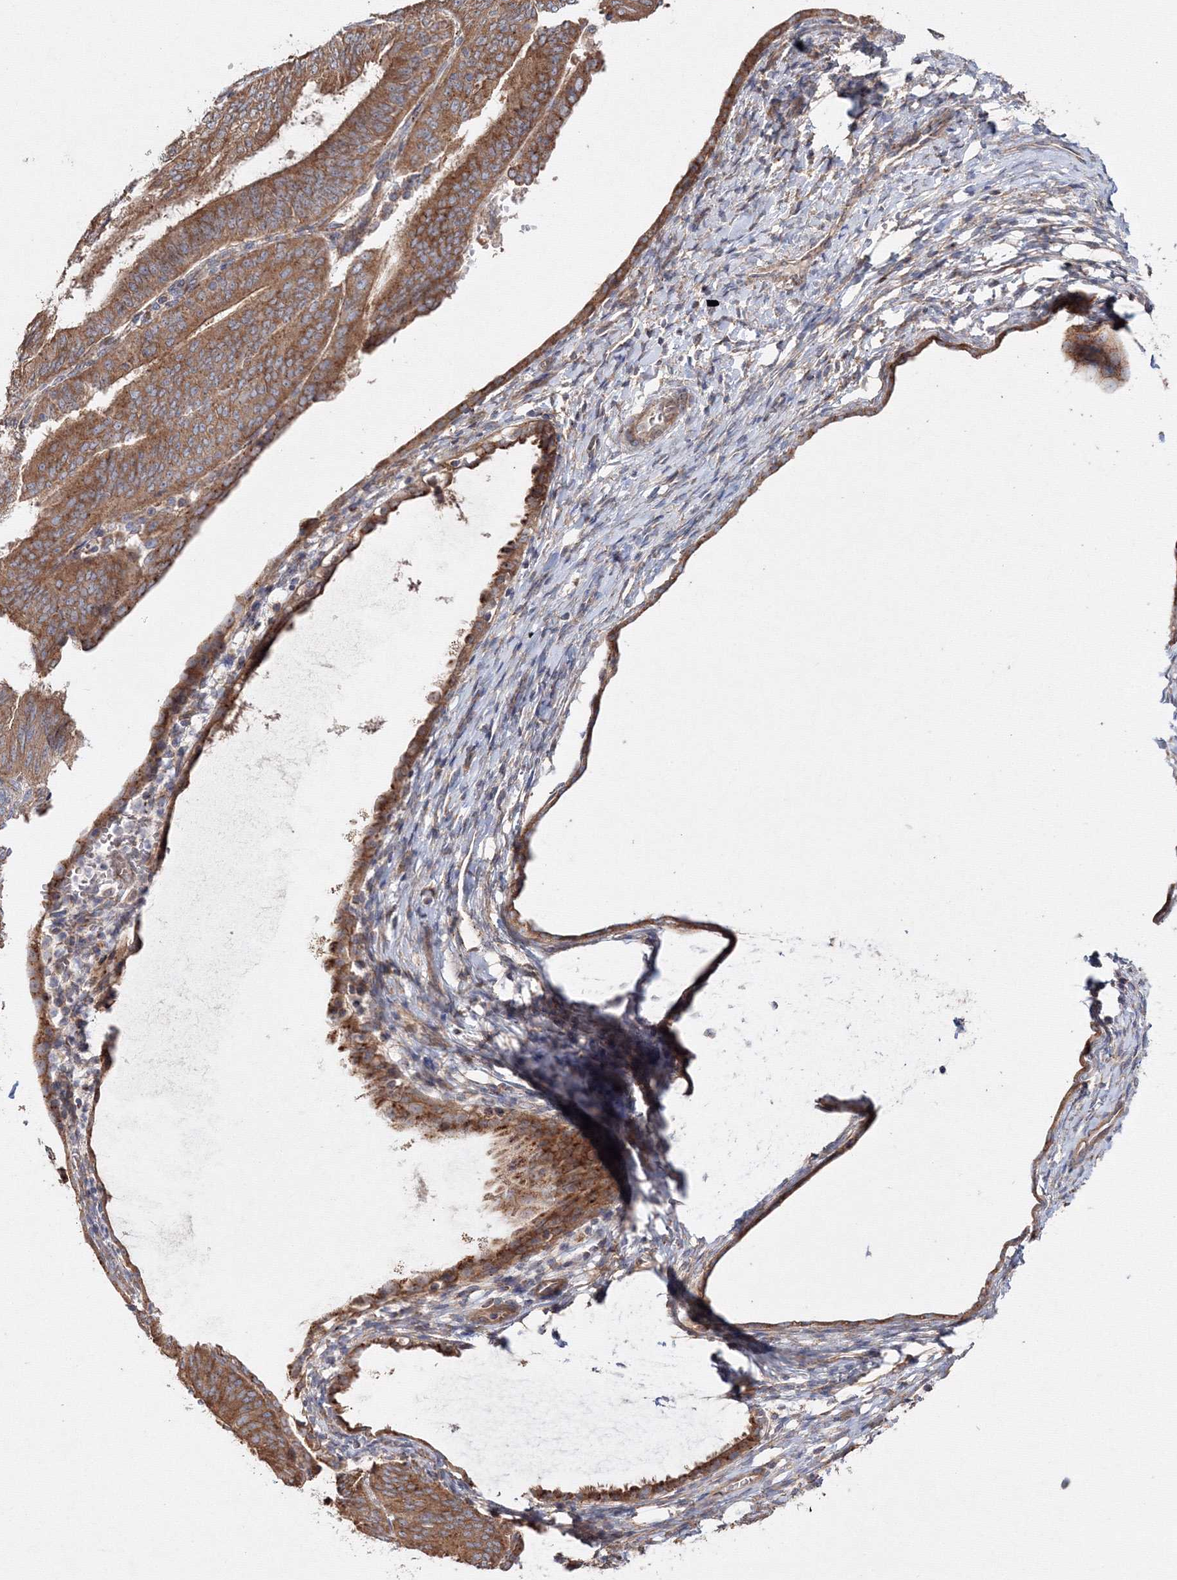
{"staining": {"intensity": "moderate", "quantity": ">75%", "location": "cytoplasmic/membranous"}, "tissue": "endometrial cancer", "cell_type": "Tumor cells", "image_type": "cancer", "snomed": [{"axis": "morphology", "description": "Adenocarcinoma, NOS"}, {"axis": "topography", "description": "Endometrium"}], "caption": "Endometrial adenocarcinoma stained with DAB (3,3'-diaminobenzidine) immunohistochemistry exhibits medium levels of moderate cytoplasmic/membranous expression in approximately >75% of tumor cells.", "gene": "DDO", "patient": {"sex": "female", "age": 58}}